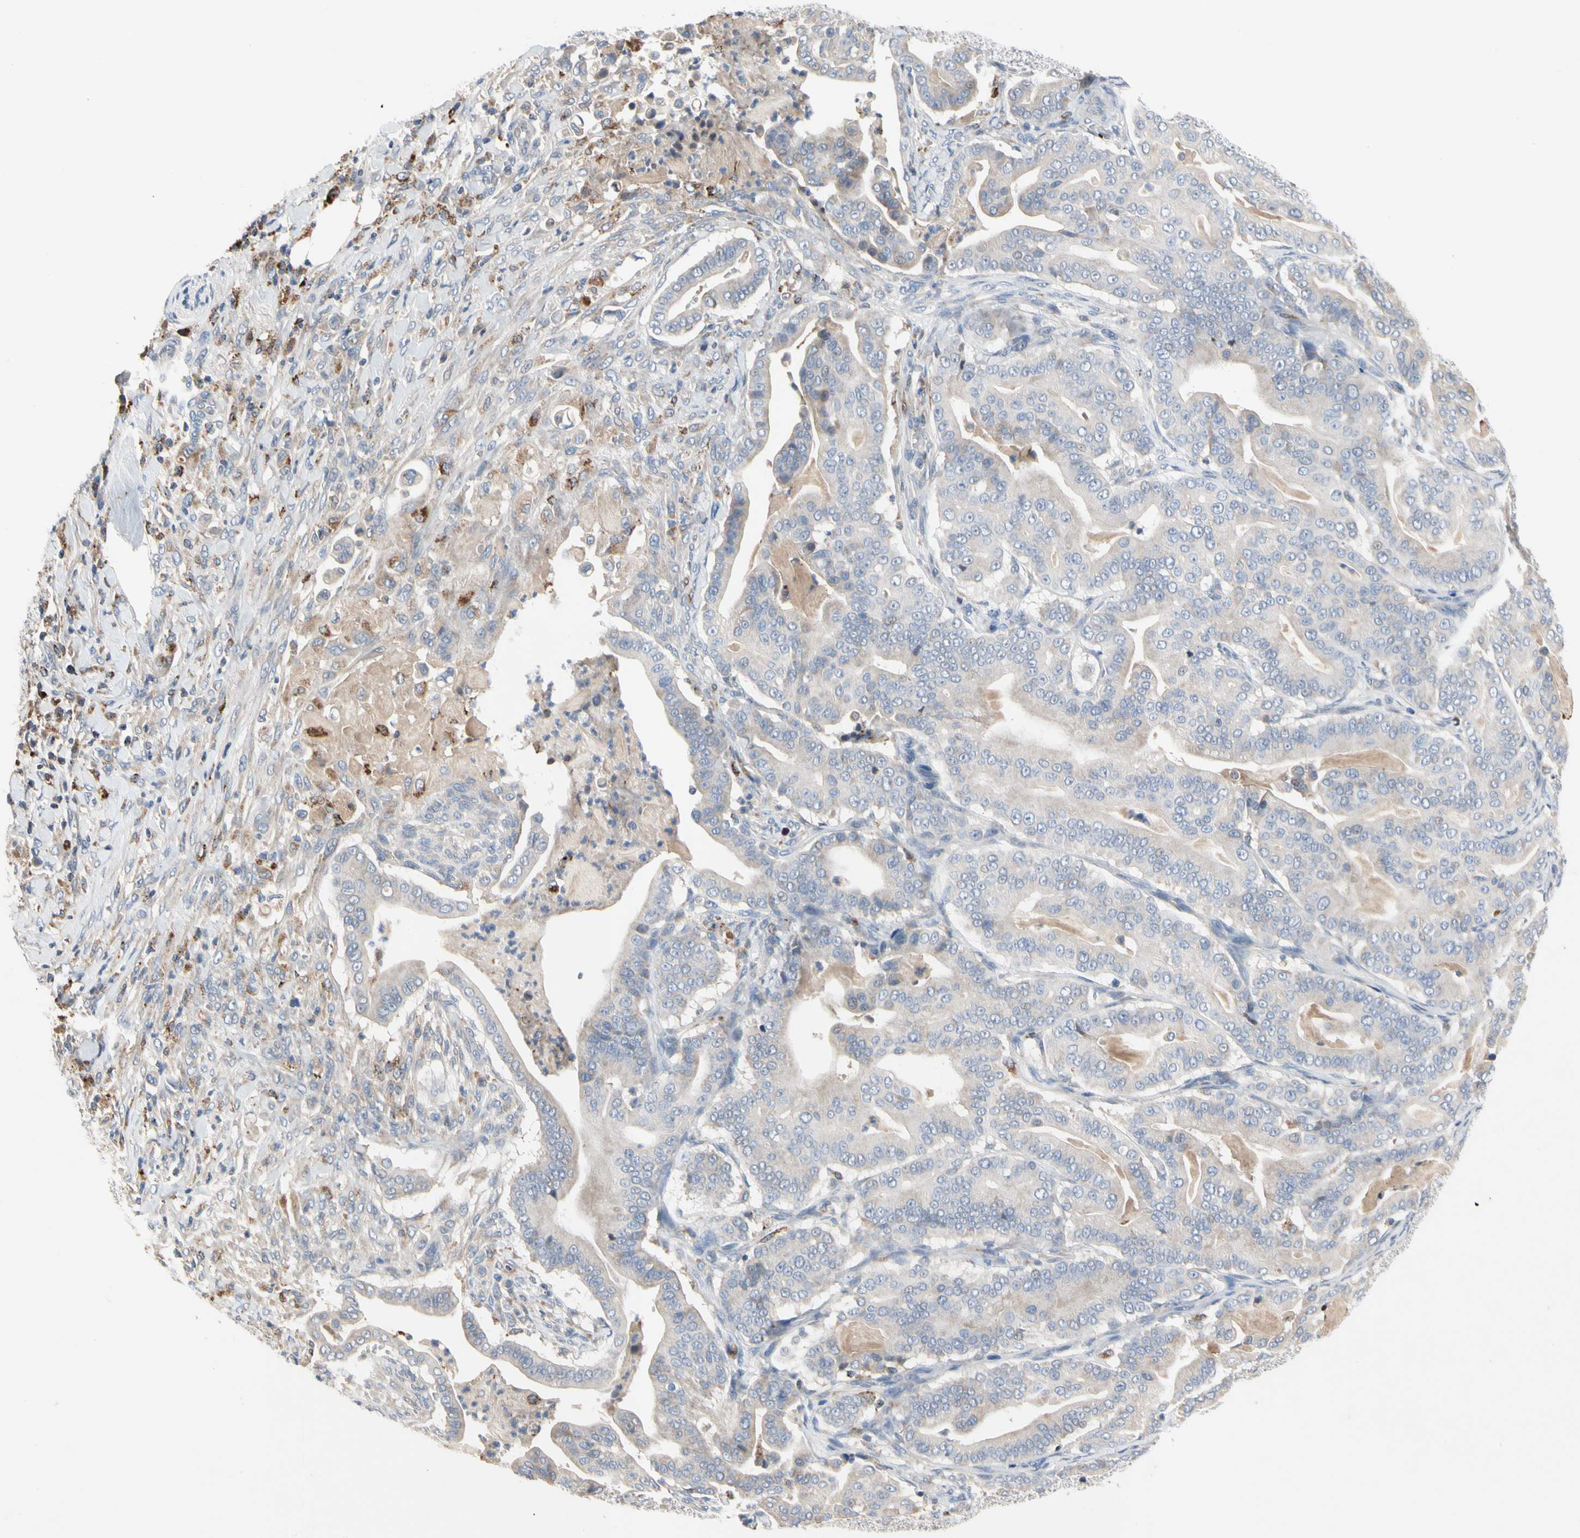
{"staining": {"intensity": "weak", "quantity": "<25%", "location": "cytoplasmic/membranous"}, "tissue": "pancreatic cancer", "cell_type": "Tumor cells", "image_type": "cancer", "snomed": [{"axis": "morphology", "description": "Adenocarcinoma, NOS"}, {"axis": "topography", "description": "Pancreas"}], "caption": "Micrograph shows no significant protein expression in tumor cells of pancreatic cancer (adenocarcinoma).", "gene": "ADA2", "patient": {"sex": "male", "age": 63}}